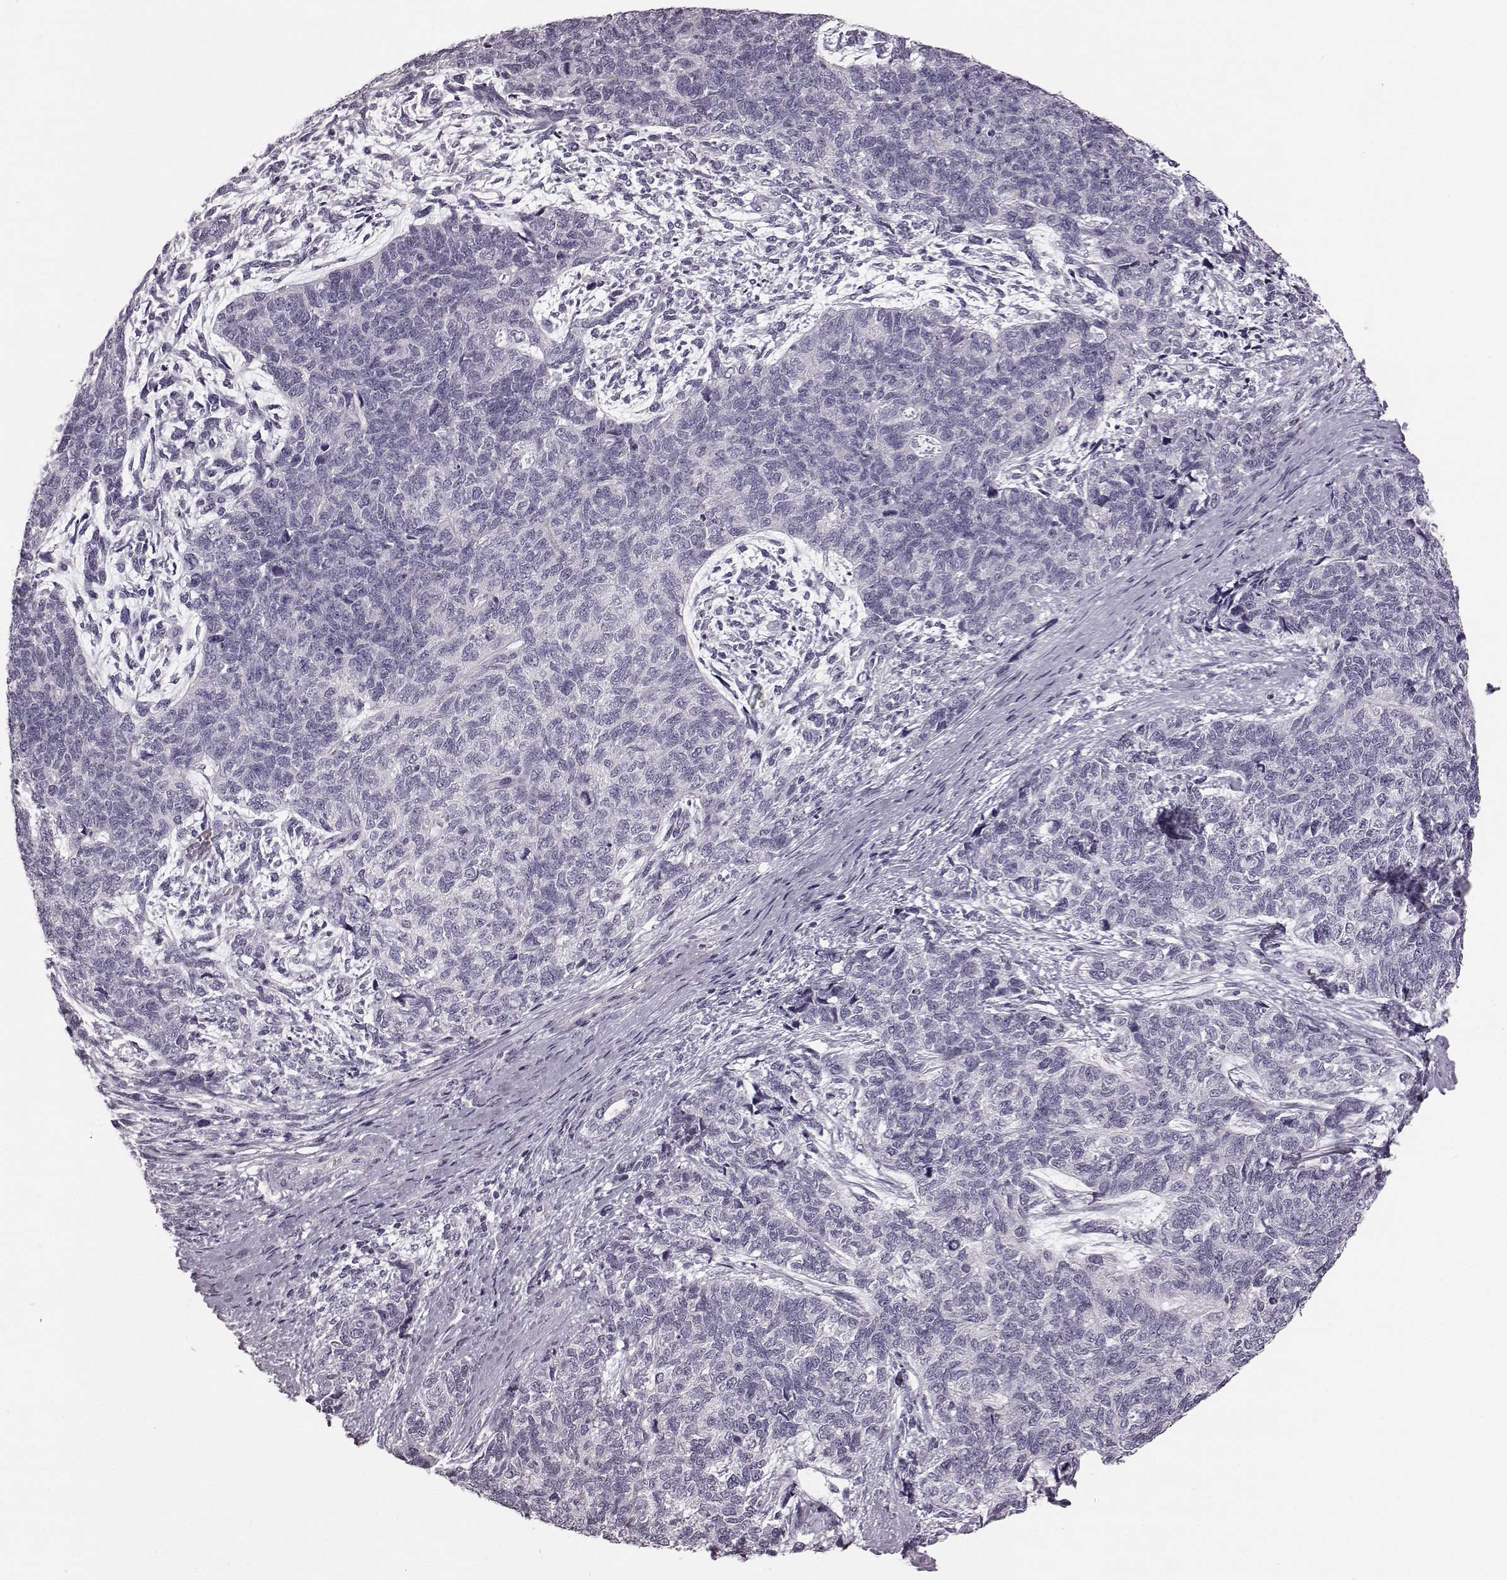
{"staining": {"intensity": "negative", "quantity": "none", "location": "none"}, "tissue": "cervical cancer", "cell_type": "Tumor cells", "image_type": "cancer", "snomed": [{"axis": "morphology", "description": "Squamous cell carcinoma, NOS"}, {"axis": "topography", "description": "Cervix"}], "caption": "A histopathology image of human cervical squamous cell carcinoma is negative for staining in tumor cells.", "gene": "ZNF433", "patient": {"sex": "female", "age": 63}}